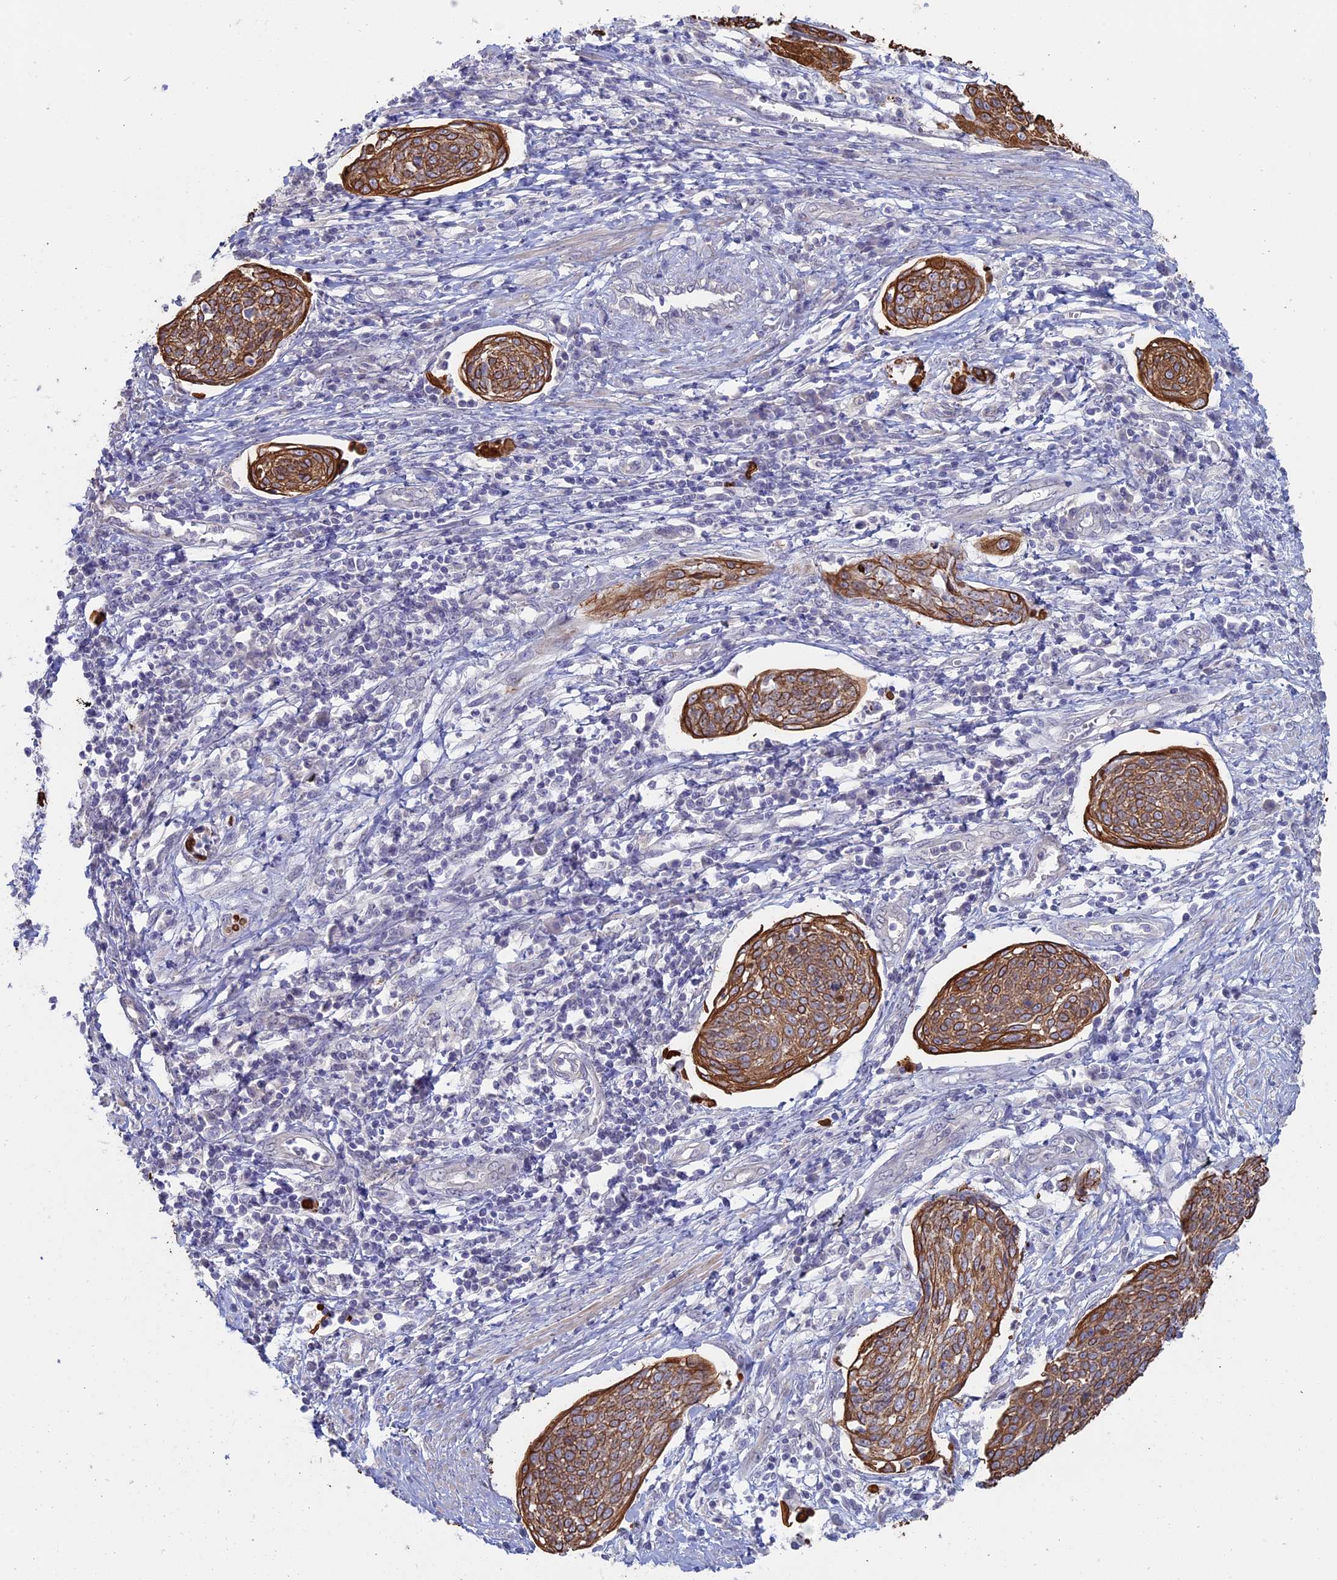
{"staining": {"intensity": "strong", "quantity": ">75%", "location": "cytoplasmic/membranous"}, "tissue": "cervical cancer", "cell_type": "Tumor cells", "image_type": "cancer", "snomed": [{"axis": "morphology", "description": "Squamous cell carcinoma, NOS"}, {"axis": "topography", "description": "Cervix"}], "caption": "A photomicrograph of squamous cell carcinoma (cervical) stained for a protein shows strong cytoplasmic/membranous brown staining in tumor cells. (brown staining indicates protein expression, while blue staining denotes nuclei).", "gene": "MYO5B", "patient": {"sex": "female", "age": 34}}